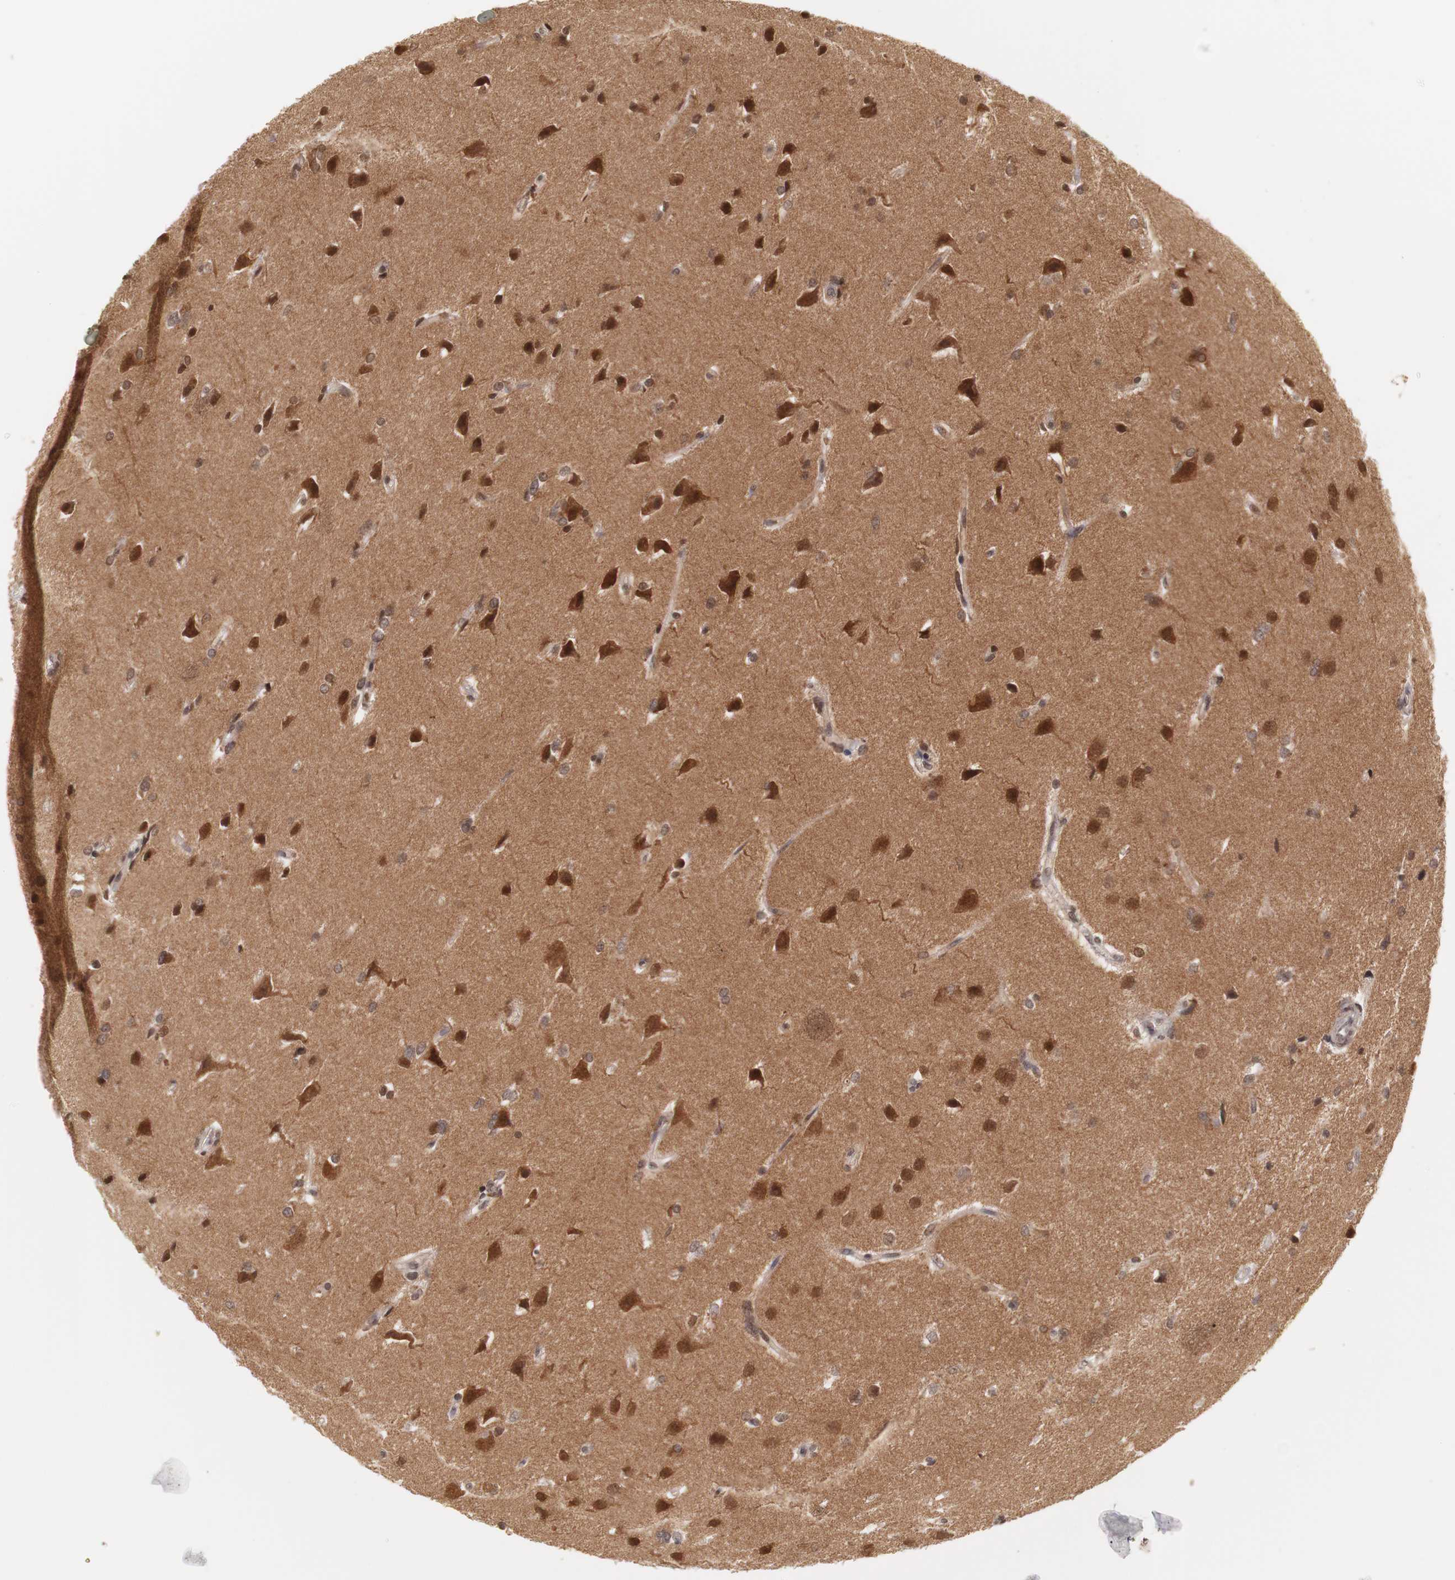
{"staining": {"intensity": "moderate", "quantity": ">75%", "location": "cytoplasmic/membranous,nuclear"}, "tissue": "glioma", "cell_type": "Tumor cells", "image_type": "cancer", "snomed": [{"axis": "morphology", "description": "Glioma, malignant, High grade"}, {"axis": "topography", "description": "Brain"}], "caption": "Immunohistochemistry (DAB) staining of human high-grade glioma (malignant) exhibits moderate cytoplasmic/membranous and nuclear protein staining in about >75% of tumor cells. Ihc stains the protein of interest in brown and the nuclei are stained blue.", "gene": "PLEKHA1", "patient": {"sex": "male", "age": 68}}